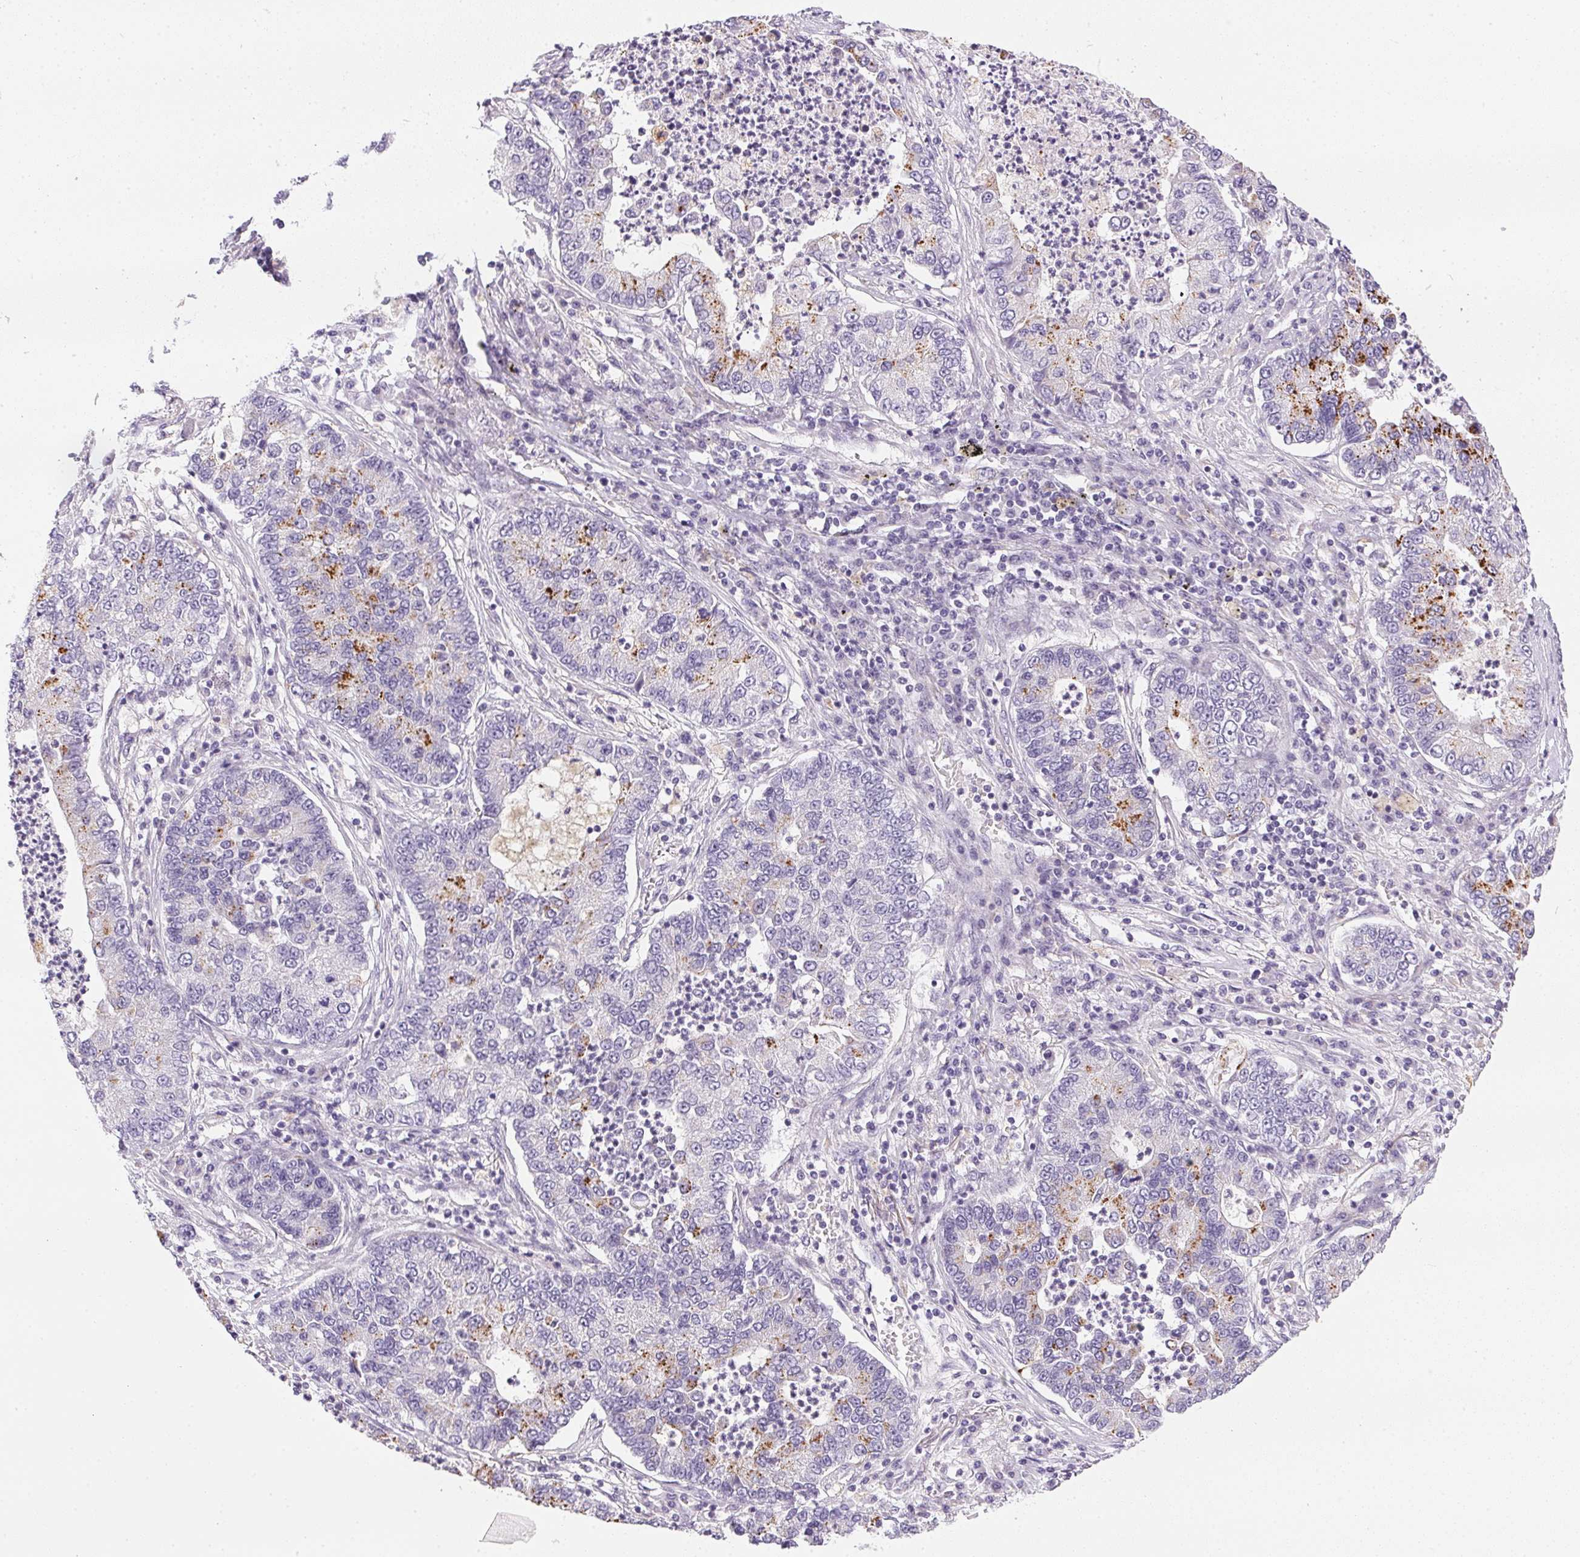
{"staining": {"intensity": "strong", "quantity": "<25%", "location": "cytoplasmic/membranous"}, "tissue": "lung cancer", "cell_type": "Tumor cells", "image_type": "cancer", "snomed": [{"axis": "morphology", "description": "Adenocarcinoma, NOS"}, {"axis": "topography", "description": "Lung"}], "caption": "A histopathology image showing strong cytoplasmic/membranous expression in approximately <25% of tumor cells in lung adenocarcinoma, as visualized by brown immunohistochemical staining.", "gene": "GSDMC", "patient": {"sex": "female", "age": 57}}